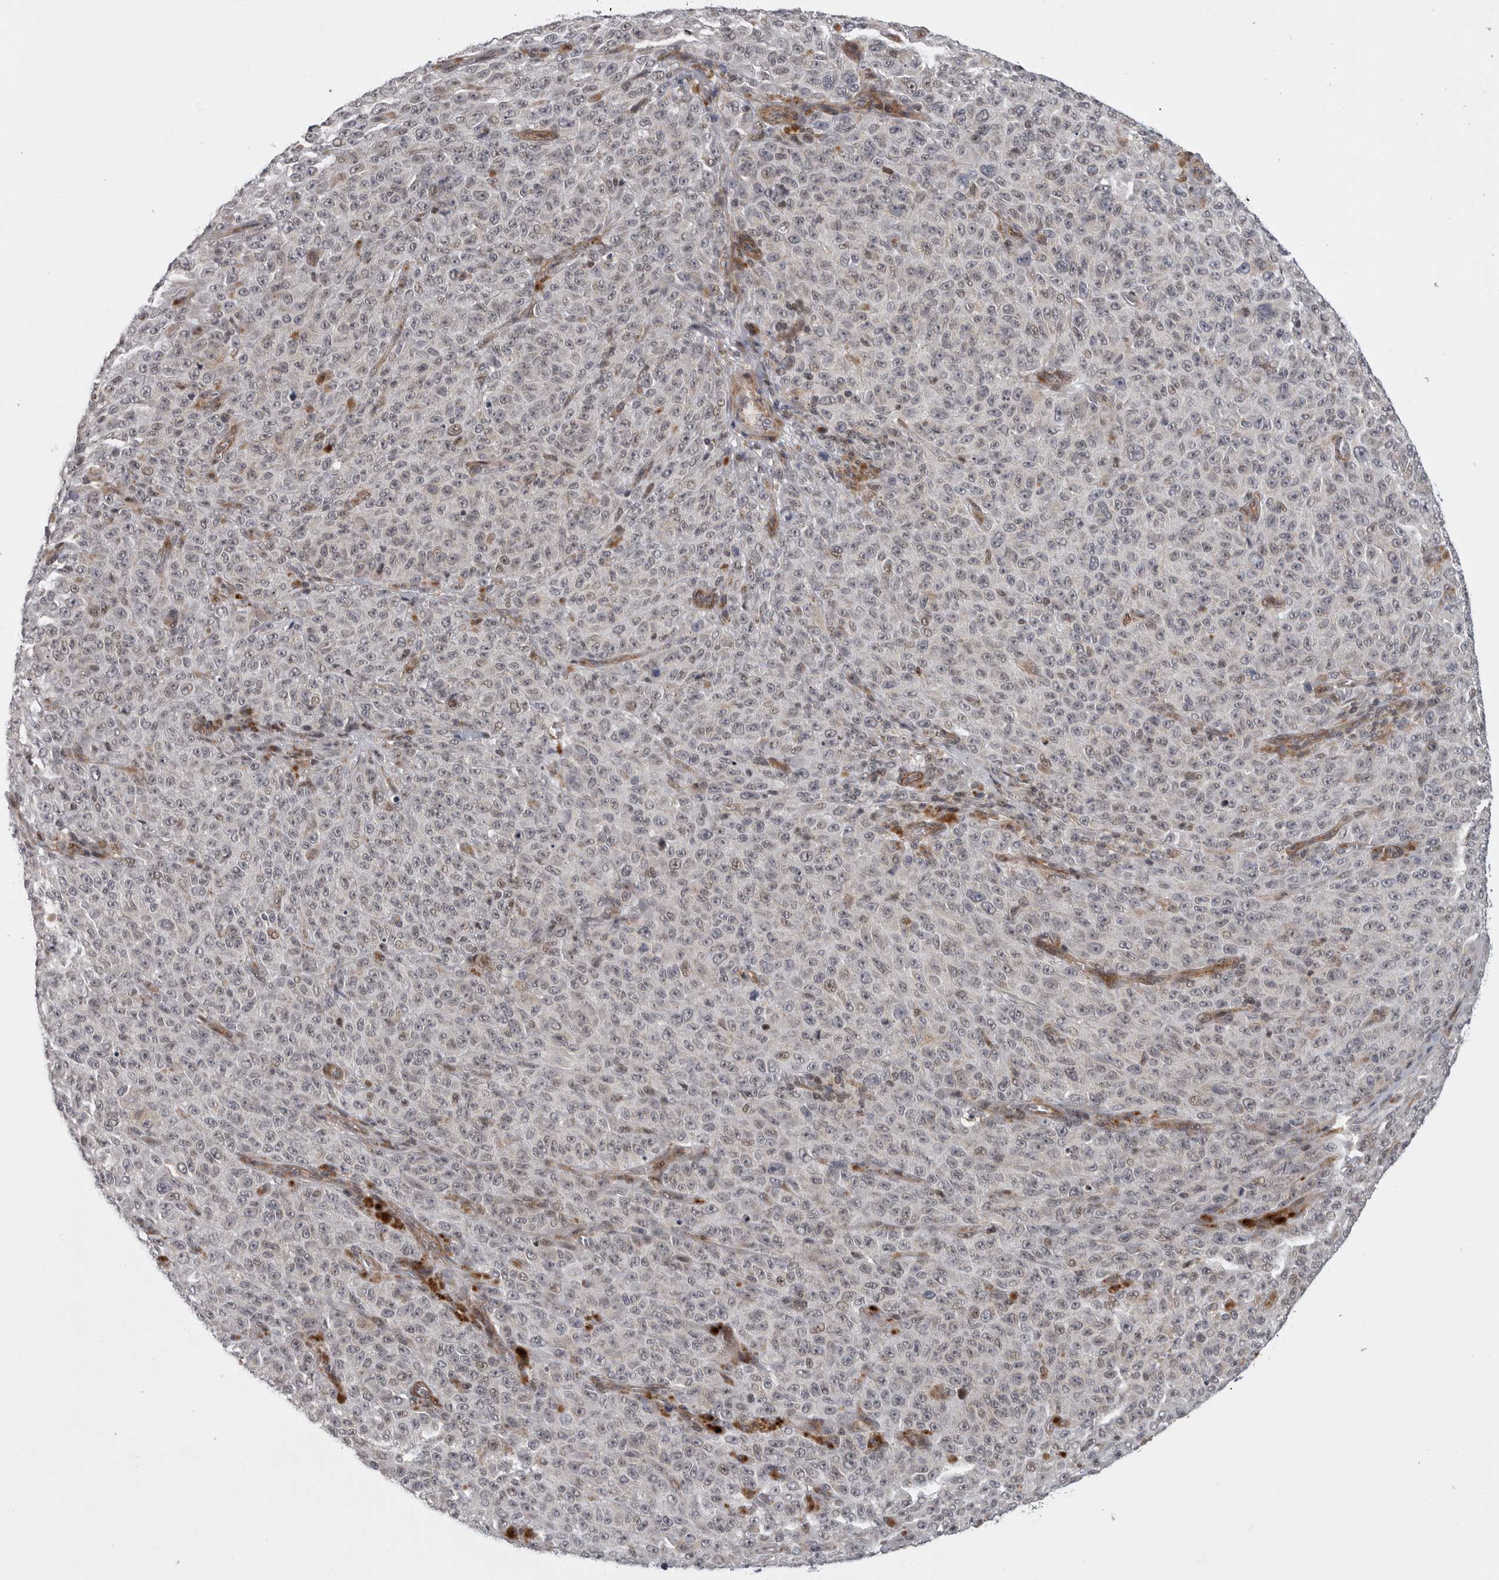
{"staining": {"intensity": "negative", "quantity": "none", "location": "none"}, "tissue": "melanoma", "cell_type": "Tumor cells", "image_type": "cancer", "snomed": [{"axis": "morphology", "description": "Malignant melanoma, NOS"}, {"axis": "topography", "description": "Skin"}], "caption": "Tumor cells are negative for protein expression in human melanoma.", "gene": "TMPRSS11F", "patient": {"sex": "female", "age": 82}}